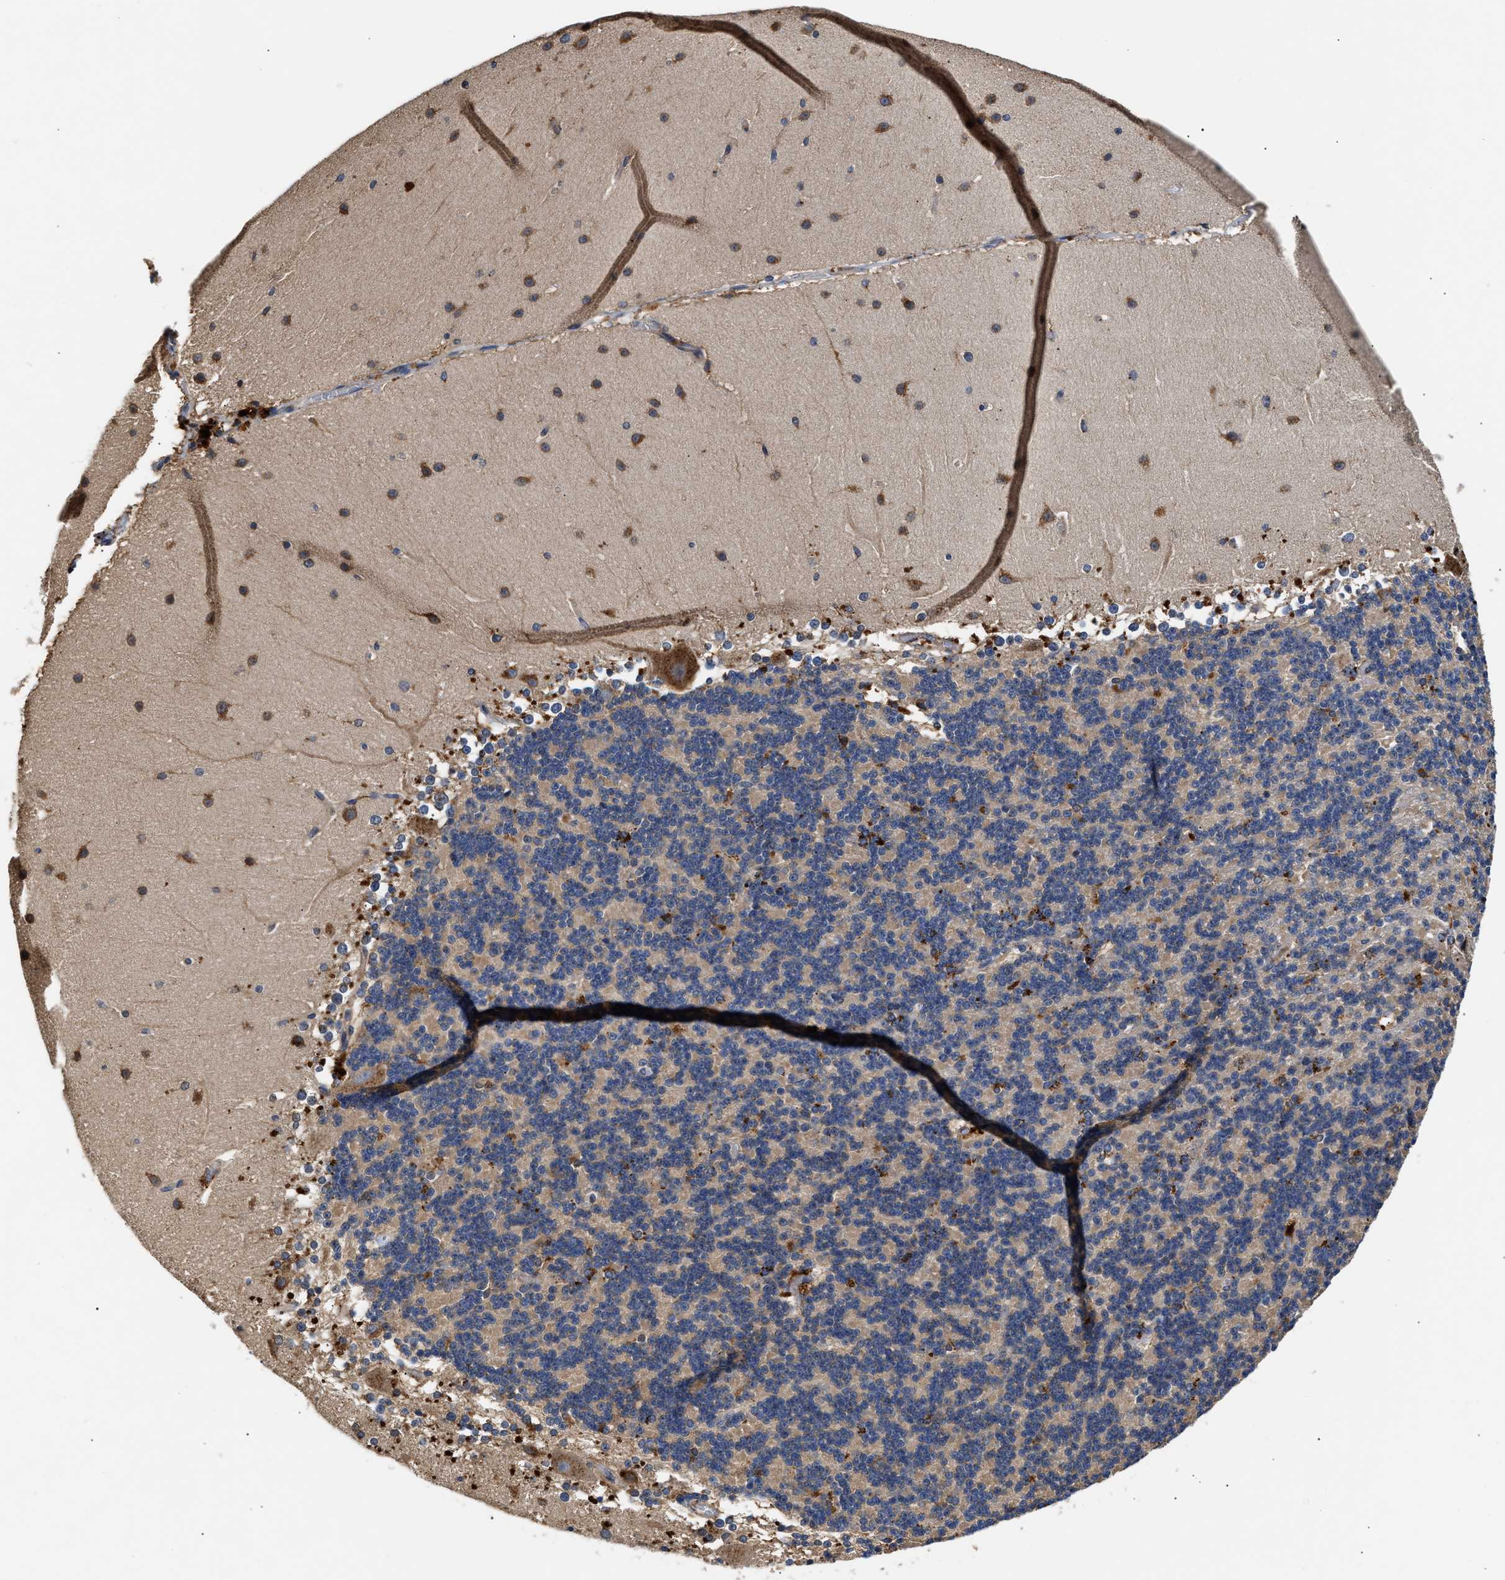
{"staining": {"intensity": "strong", "quantity": "<25%", "location": "cytoplasmic/membranous"}, "tissue": "cerebellum", "cell_type": "Cells in granular layer", "image_type": "normal", "snomed": [{"axis": "morphology", "description": "Normal tissue, NOS"}, {"axis": "topography", "description": "Cerebellum"}], "caption": "Cerebellum stained with IHC shows strong cytoplasmic/membranous staining in about <25% of cells in granular layer. The staining is performed using DAB brown chromogen to label protein expression. The nuclei are counter-stained blue using hematoxylin.", "gene": "CCDC146", "patient": {"sex": "female", "age": 19}}